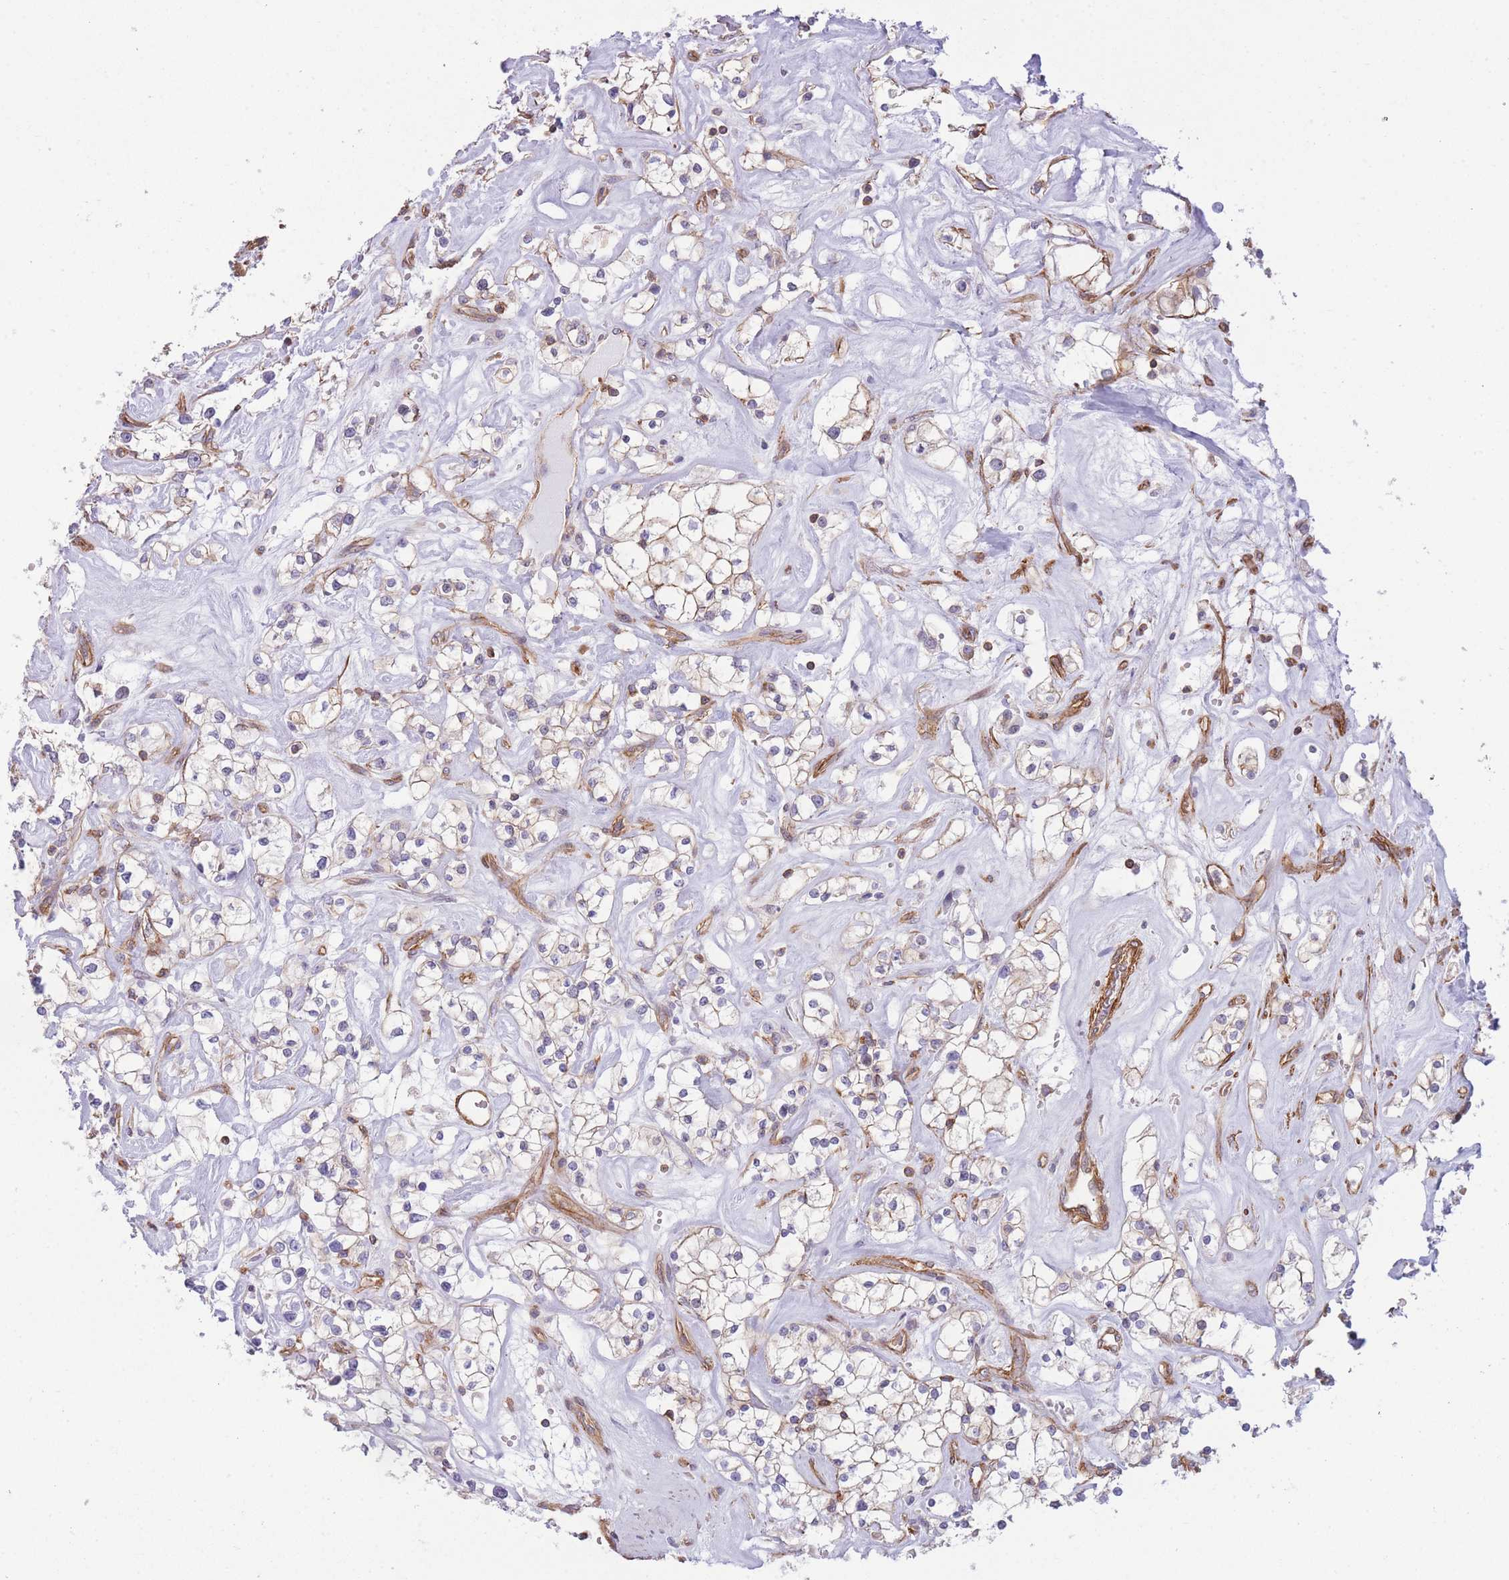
{"staining": {"intensity": "negative", "quantity": "none", "location": "none"}, "tissue": "renal cancer", "cell_type": "Tumor cells", "image_type": "cancer", "snomed": [{"axis": "morphology", "description": "Adenocarcinoma, NOS"}, {"axis": "topography", "description": "Kidney"}], "caption": "Renal cancer (adenocarcinoma) was stained to show a protein in brown. There is no significant positivity in tumor cells.", "gene": "CDC25B", "patient": {"sex": "male", "age": 77}}